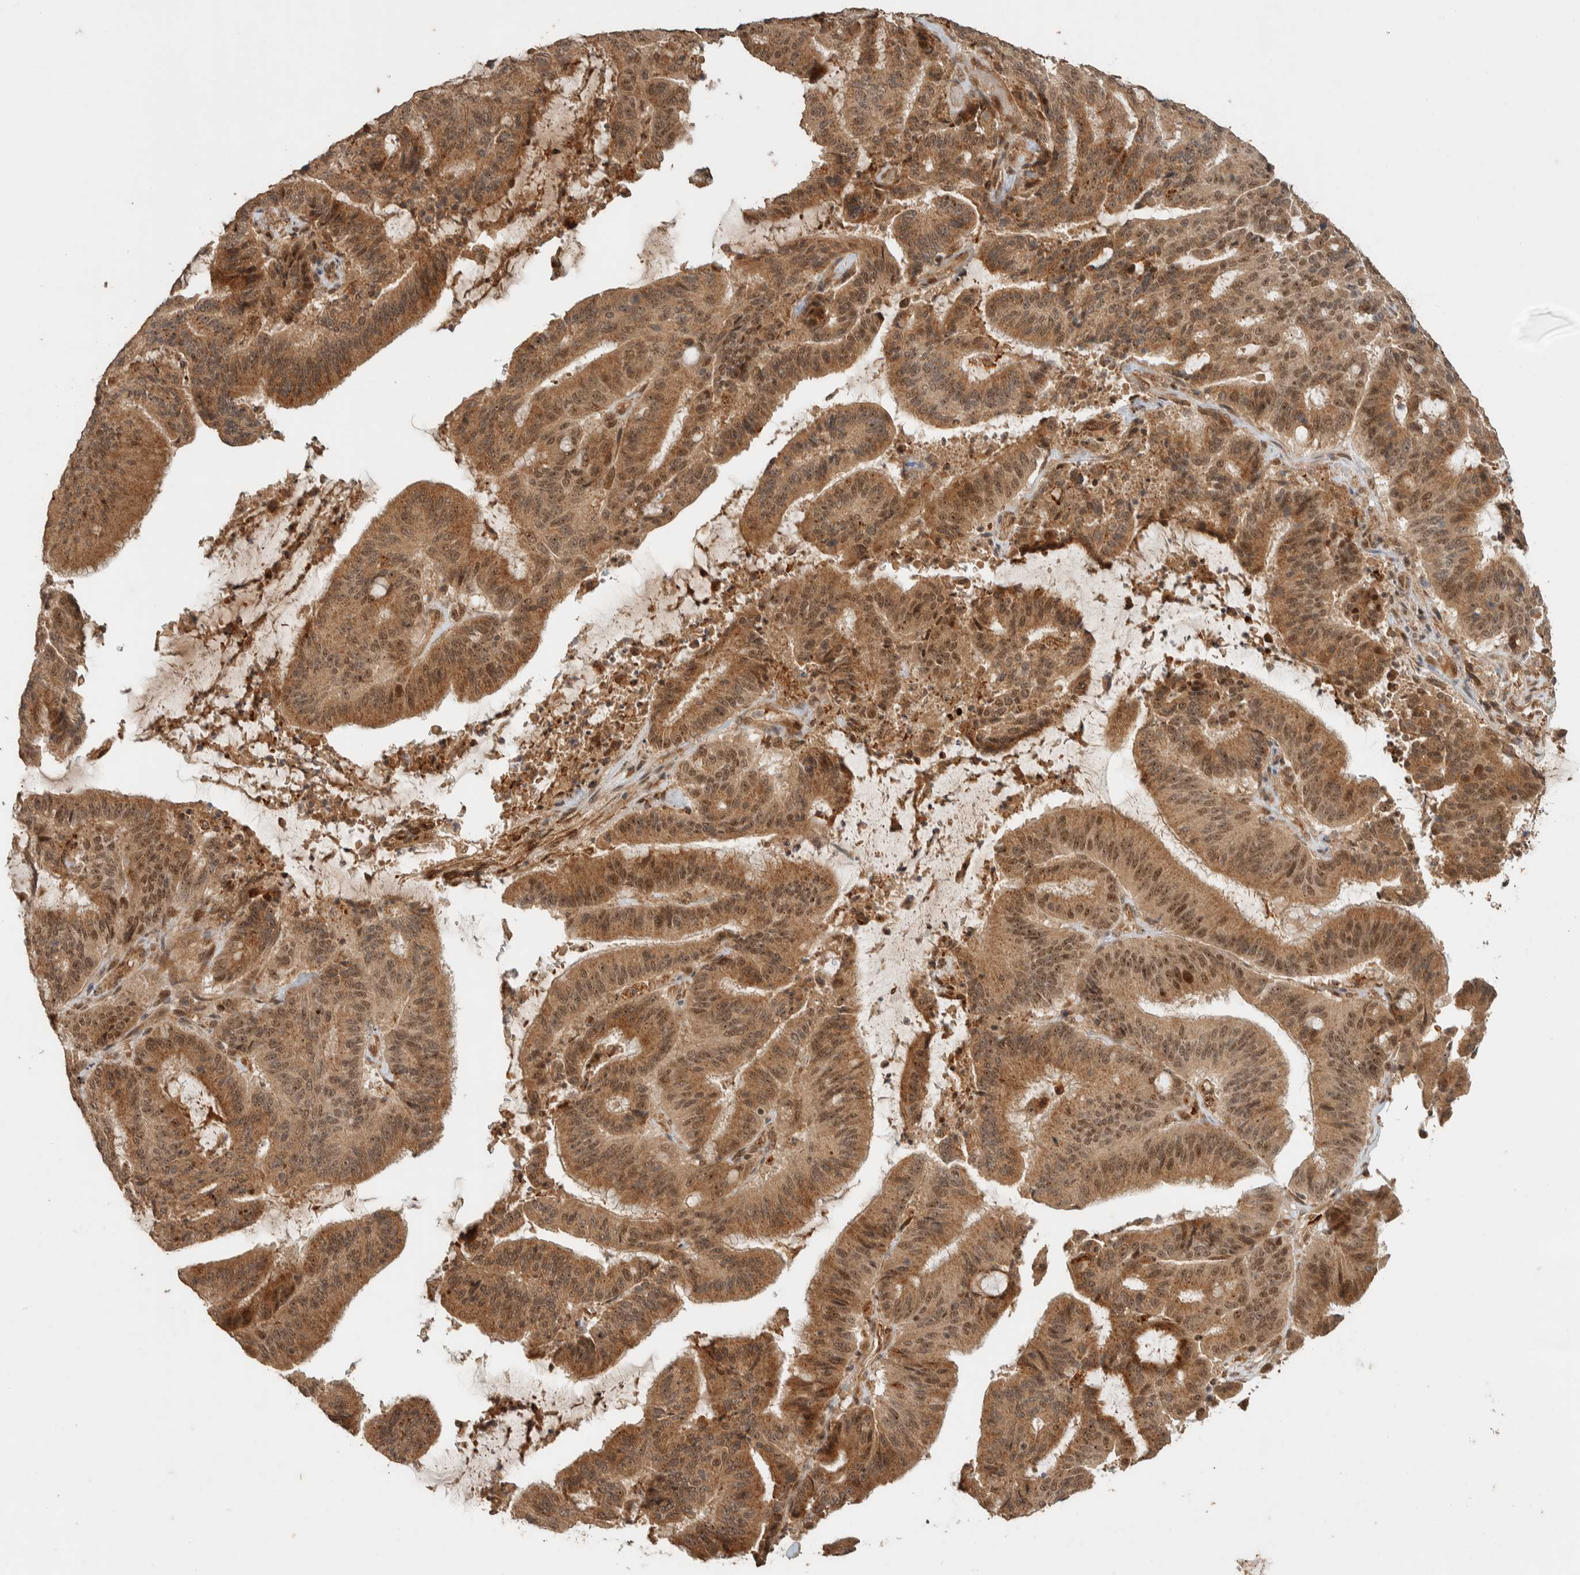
{"staining": {"intensity": "moderate", "quantity": ">75%", "location": "cytoplasmic/membranous,nuclear"}, "tissue": "liver cancer", "cell_type": "Tumor cells", "image_type": "cancer", "snomed": [{"axis": "morphology", "description": "Normal tissue, NOS"}, {"axis": "morphology", "description": "Cholangiocarcinoma"}, {"axis": "topography", "description": "Liver"}, {"axis": "topography", "description": "Peripheral nerve tissue"}], "caption": "Protein staining by immunohistochemistry (IHC) shows moderate cytoplasmic/membranous and nuclear expression in approximately >75% of tumor cells in liver cancer.", "gene": "ZBTB2", "patient": {"sex": "female", "age": 73}}